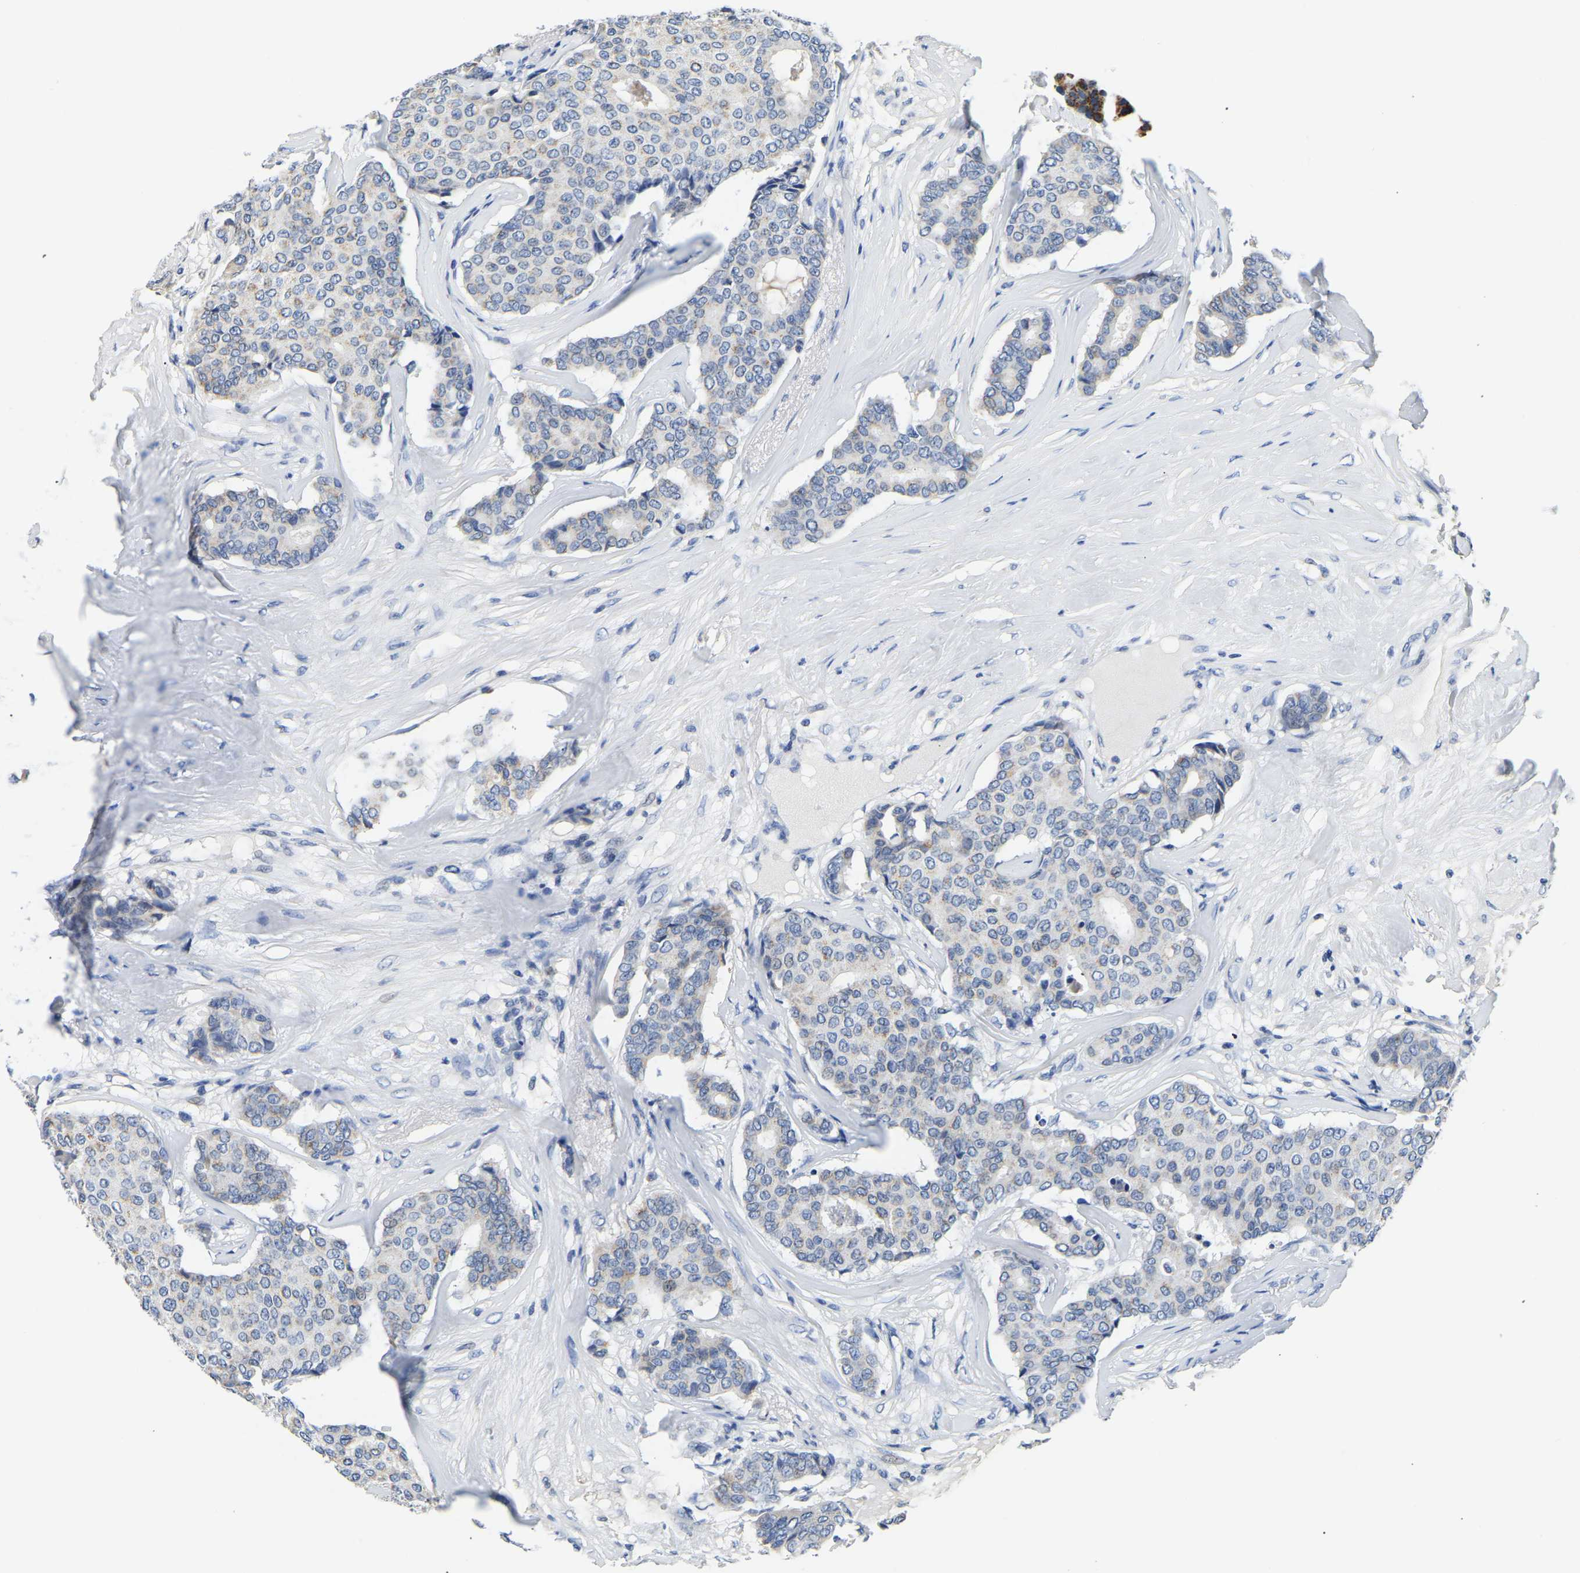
{"staining": {"intensity": "weak", "quantity": "<25%", "location": "cytoplasmic/membranous"}, "tissue": "breast cancer", "cell_type": "Tumor cells", "image_type": "cancer", "snomed": [{"axis": "morphology", "description": "Duct carcinoma"}, {"axis": "topography", "description": "Breast"}], "caption": "High power microscopy photomicrograph of an immunohistochemistry histopathology image of infiltrating ductal carcinoma (breast), revealing no significant positivity in tumor cells.", "gene": "PCK2", "patient": {"sex": "female", "age": 75}}